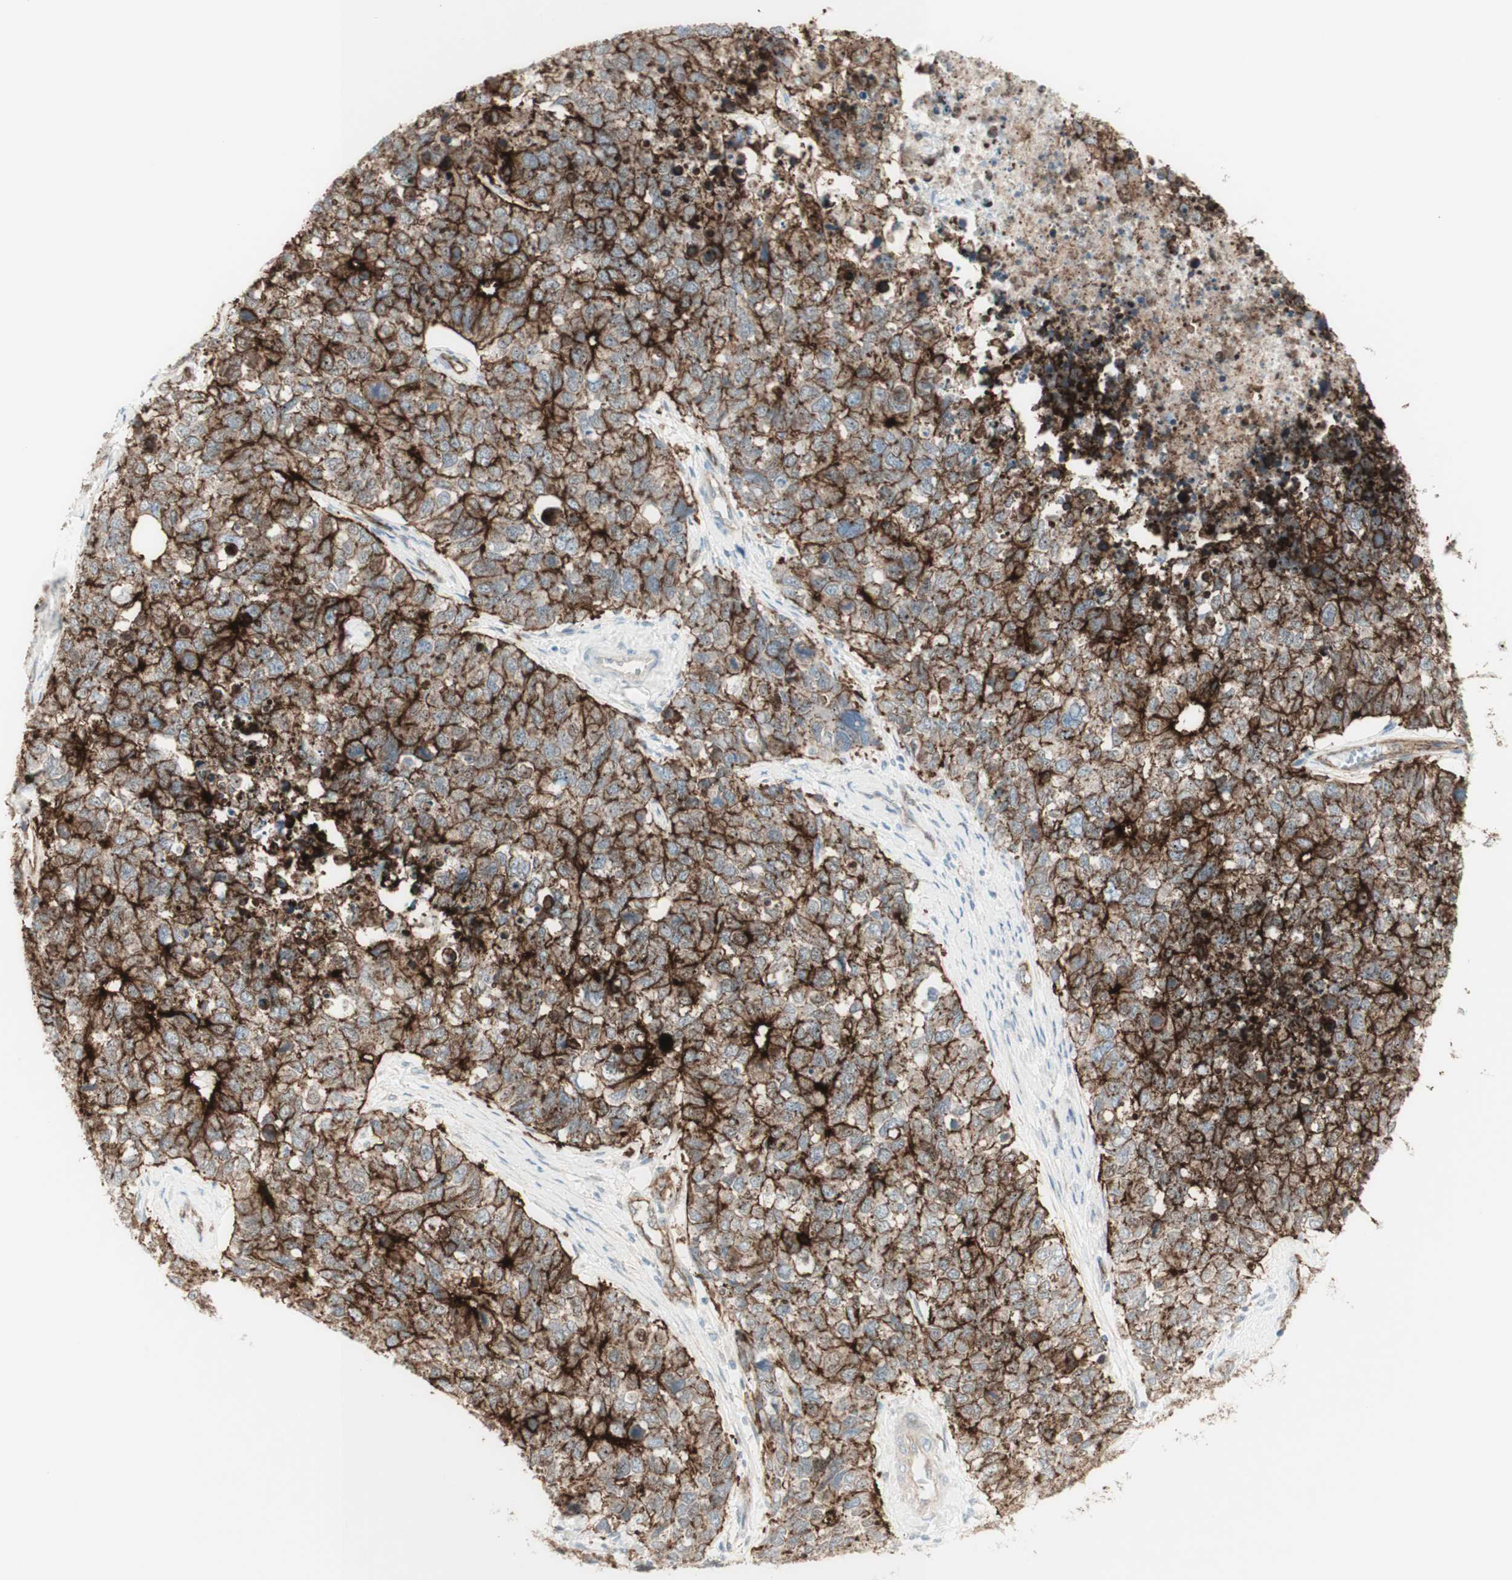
{"staining": {"intensity": "strong", "quantity": "25%-75%", "location": "cytoplasmic/membranous"}, "tissue": "cervical cancer", "cell_type": "Tumor cells", "image_type": "cancer", "snomed": [{"axis": "morphology", "description": "Squamous cell carcinoma, NOS"}, {"axis": "topography", "description": "Cervix"}], "caption": "DAB (3,3'-diaminobenzidine) immunohistochemical staining of human cervical cancer displays strong cytoplasmic/membranous protein positivity in approximately 25%-75% of tumor cells. The protein is stained brown, and the nuclei are stained in blue (DAB (3,3'-diaminobenzidine) IHC with brightfield microscopy, high magnification).", "gene": "MYO6", "patient": {"sex": "female", "age": 63}}